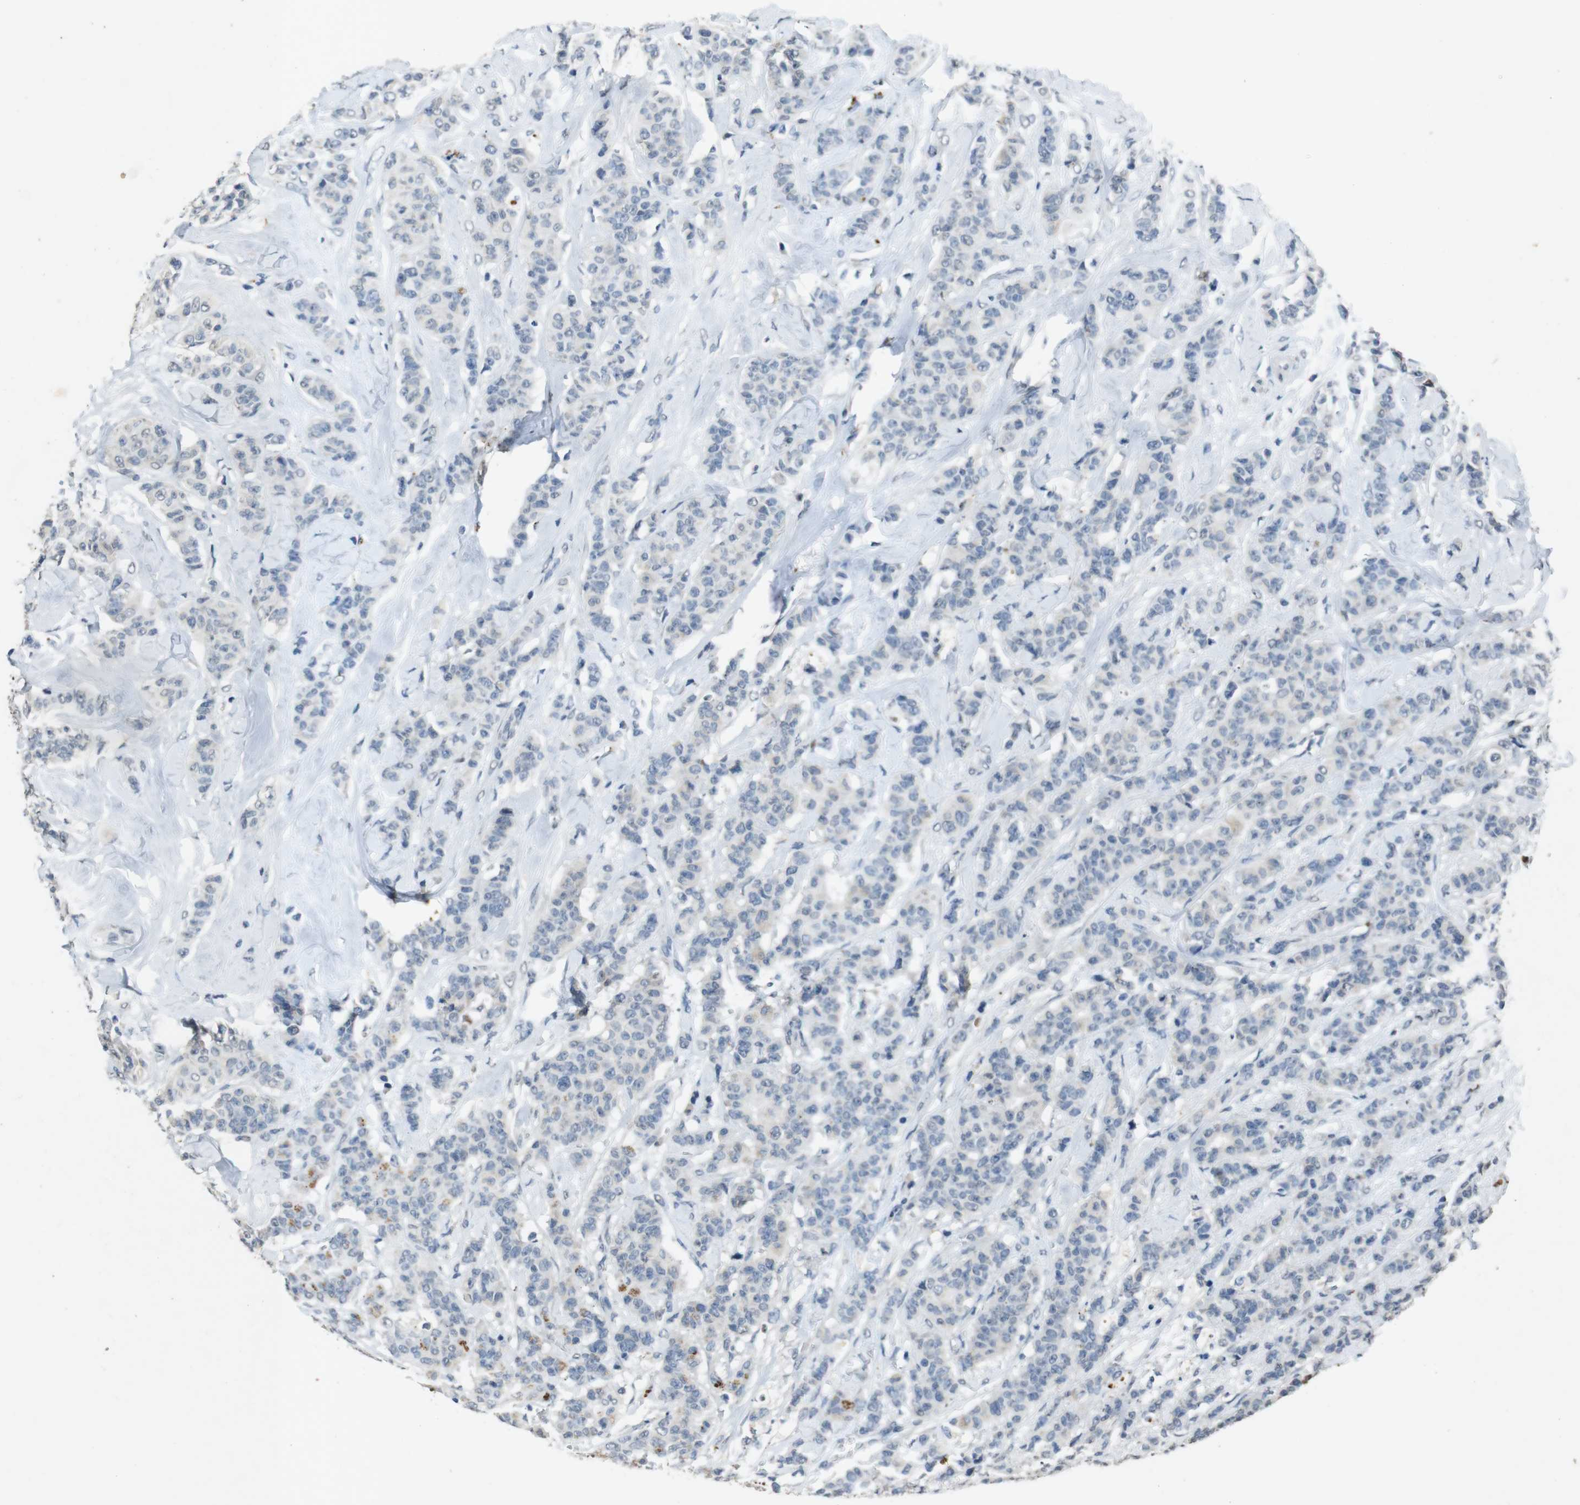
{"staining": {"intensity": "negative", "quantity": "none", "location": "none"}, "tissue": "breast cancer", "cell_type": "Tumor cells", "image_type": "cancer", "snomed": [{"axis": "morphology", "description": "Normal tissue, NOS"}, {"axis": "morphology", "description": "Duct carcinoma"}, {"axis": "topography", "description": "Breast"}], "caption": "Intraductal carcinoma (breast) was stained to show a protein in brown. There is no significant positivity in tumor cells.", "gene": "STBD1", "patient": {"sex": "female", "age": 40}}